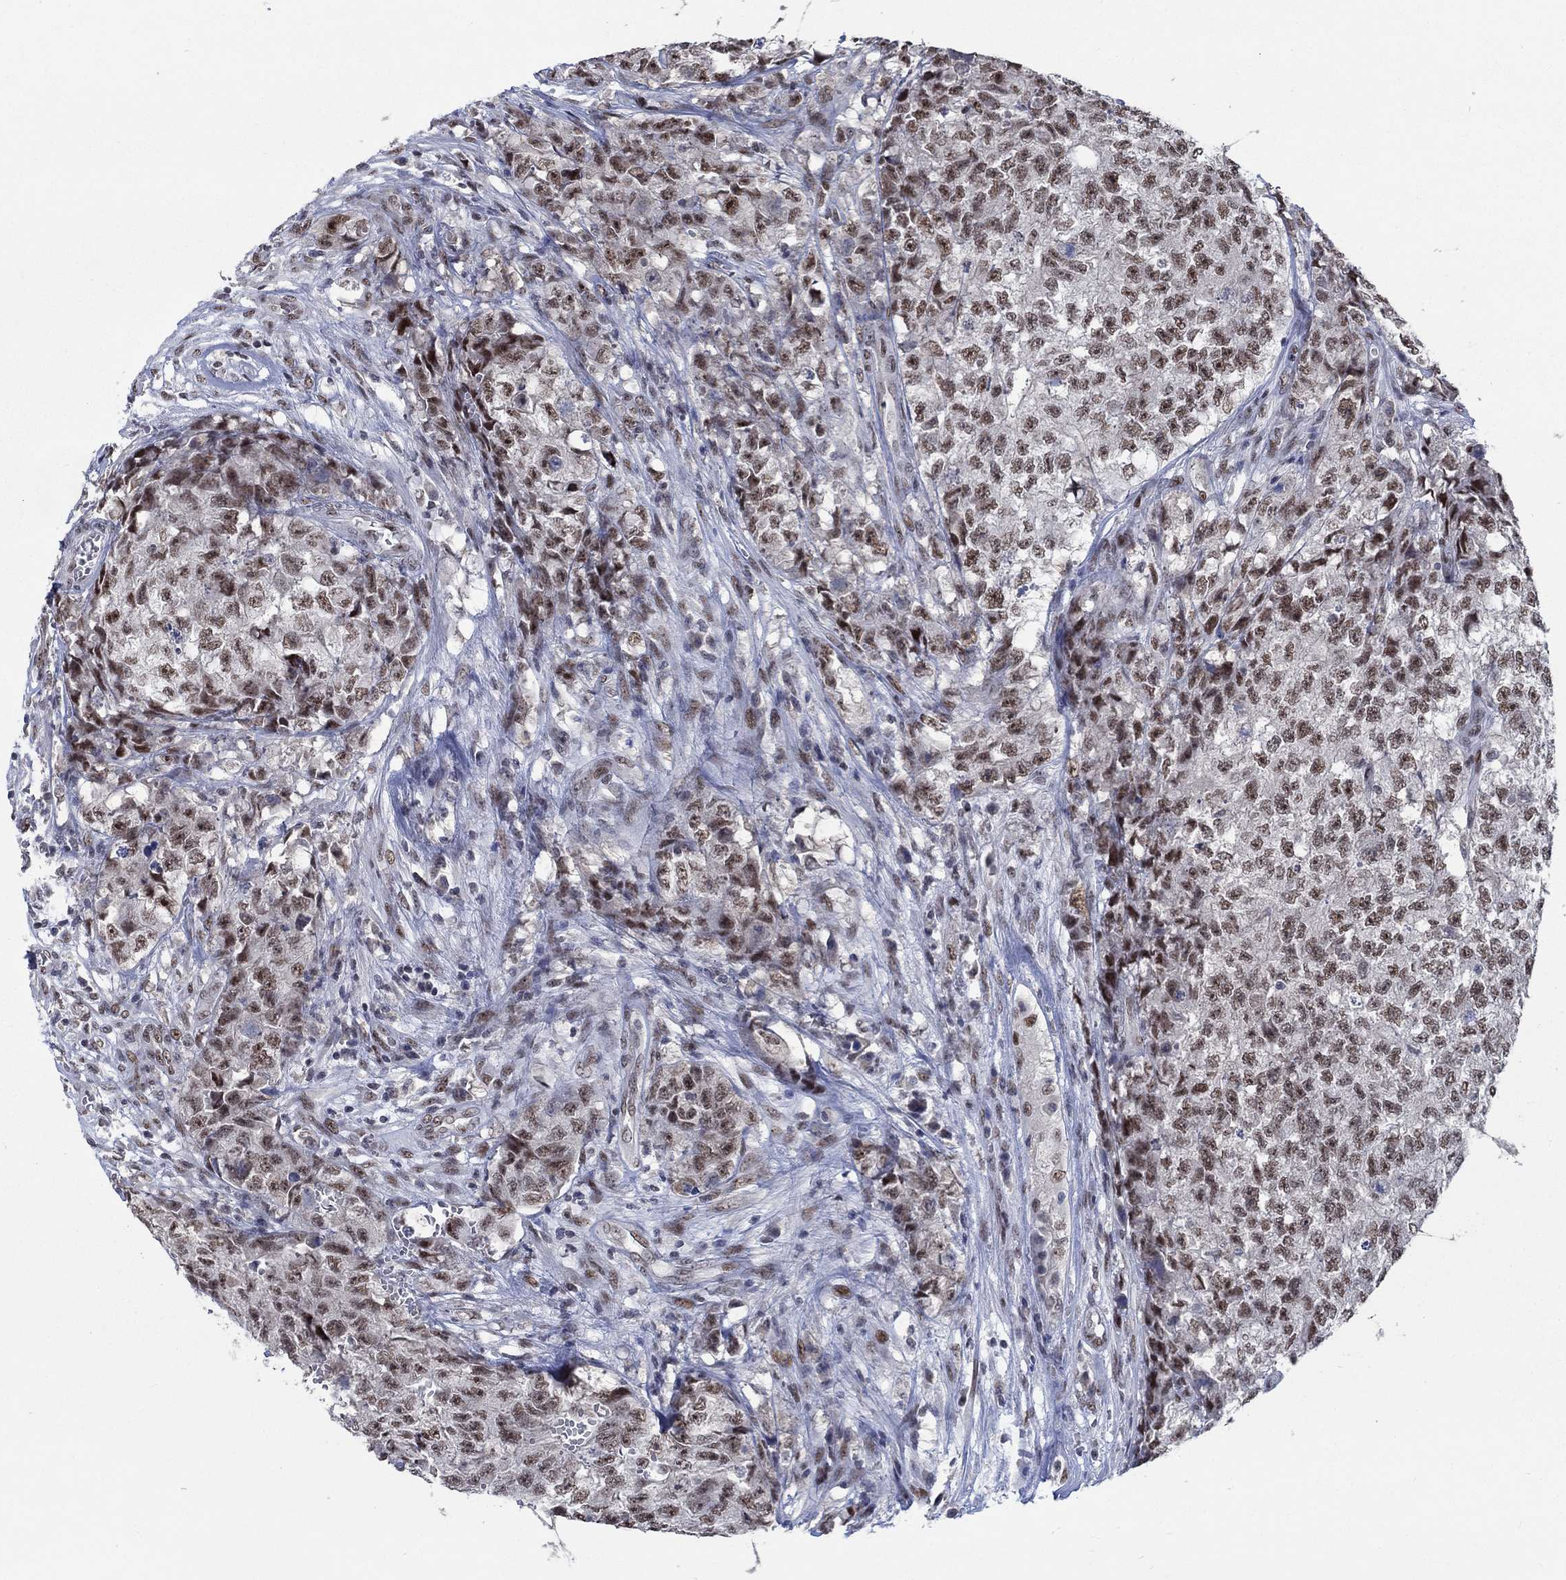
{"staining": {"intensity": "weak", "quantity": ">75%", "location": "nuclear"}, "tissue": "testis cancer", "cell_type": "Tumor cells", "image_type": "cancer", "snomed": [{"axis": "morphology", "description": "Seminoma, NOS"}, {"axis": "morphology", "description": "Carcinoma, Embryonal, NOS"}, {"axis": "topography", "description": "Testis"}], "caption": "Immunohistochemistry (IHC) staining of testis cancer (seminoma), which exhibits low levels of weak nuclear positivity in approximately >75% of tumor cells indicating weak nuclear protein positivity. The staining was performed using DAB (3,3'-diaminobenzidine) (brown) for protein detection and nuclei were counterstained in hematoxylin (blue).", "gene": "HTN1", "patient": {"sex": "male", "age": 22}}